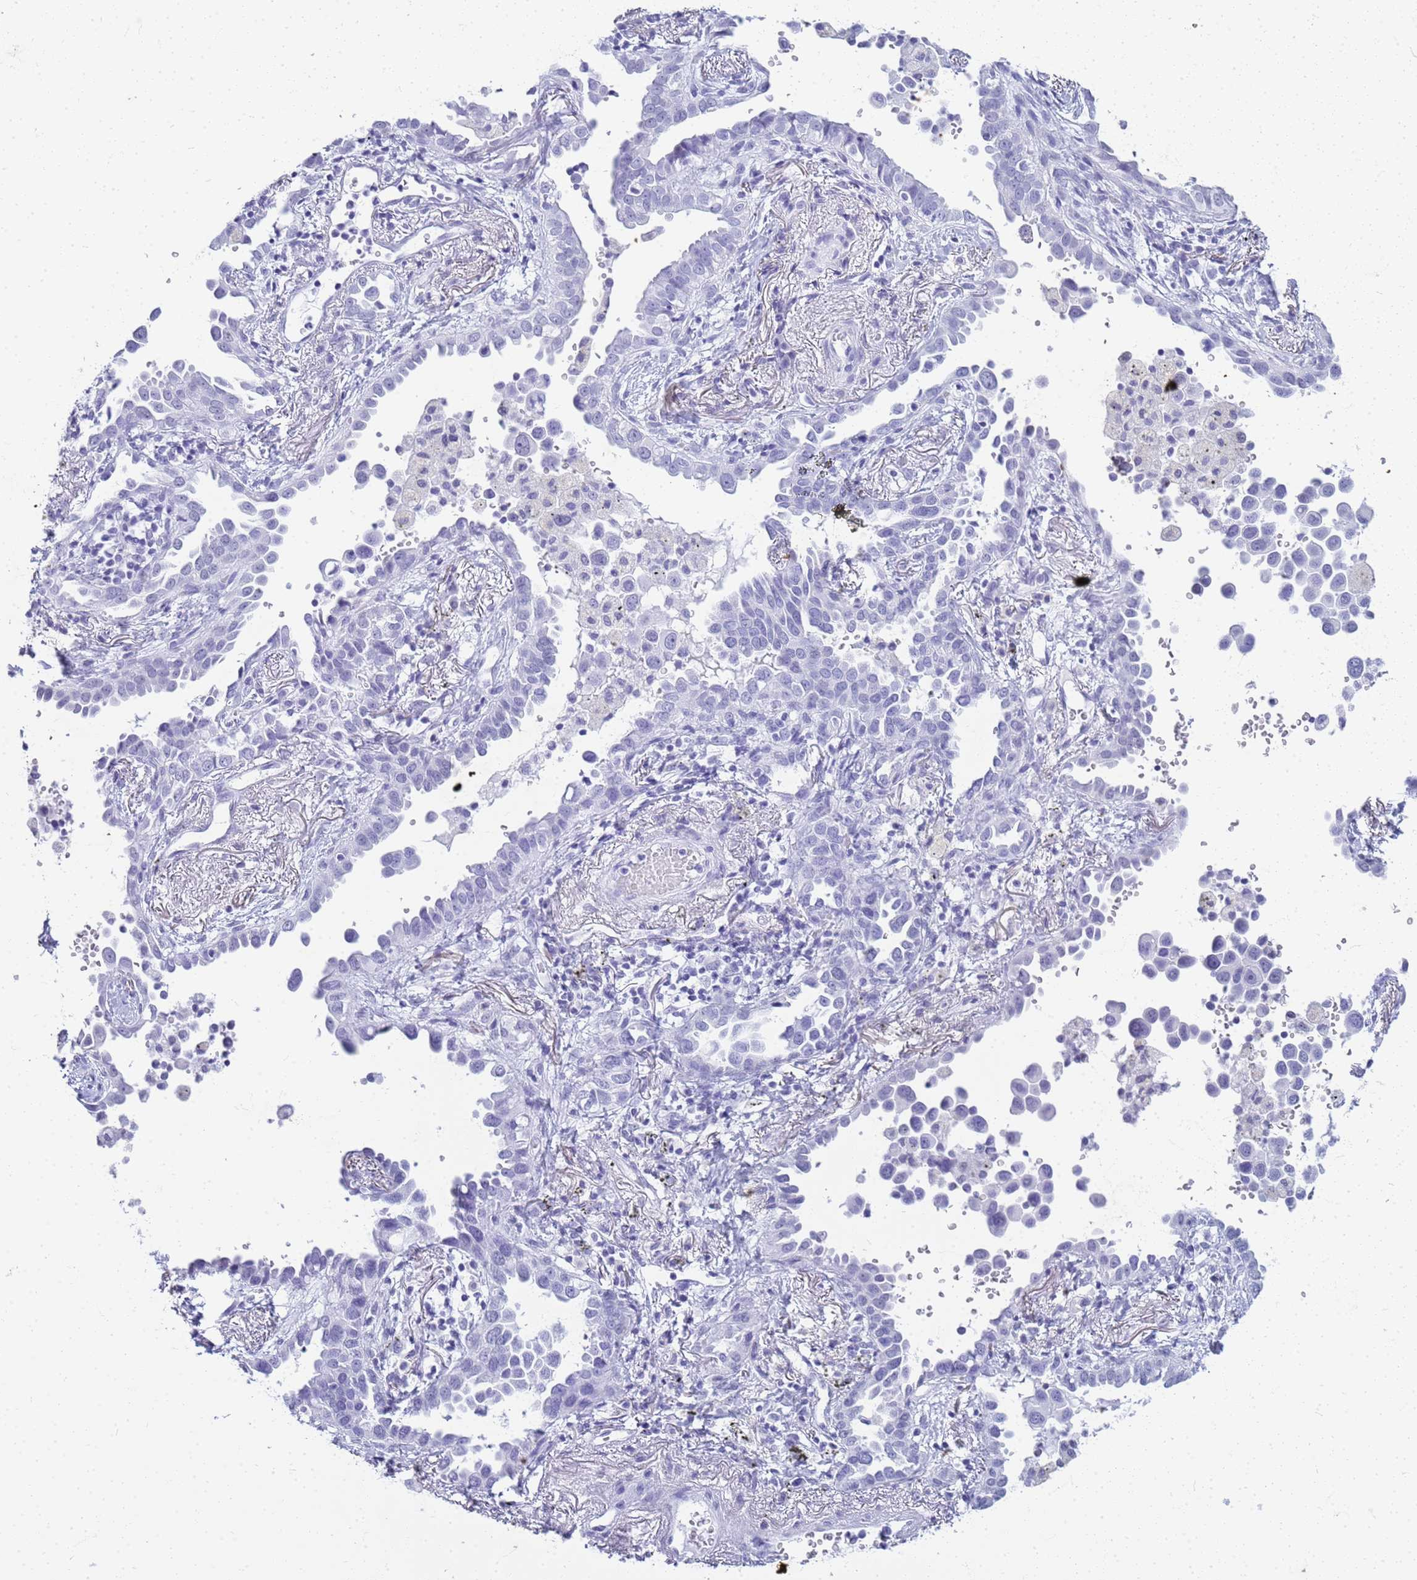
{"staining": {"intensity": "negative", "quantity": "none", "location": "none"}, "tissue": "lung cancer", "cell_type": "Tumor cells", "image_type": "cancer", "snomed": [{"axis": "morphology", "description": "Adenocarcinoma, NOS"}, {"axis": "topography", "description": "Lung"}], "caption": "Immunohistochemical staining of lung adenocarcinoma demonstrates no significant expression in tumor cells. (Brightfield microscopy of DAB (3,3'-diaminobenzidine) immunohistochemistry (IHC) at high magnification).", "gene": "SLC7A9", "patient": {"sex": "male", "age": 67}}